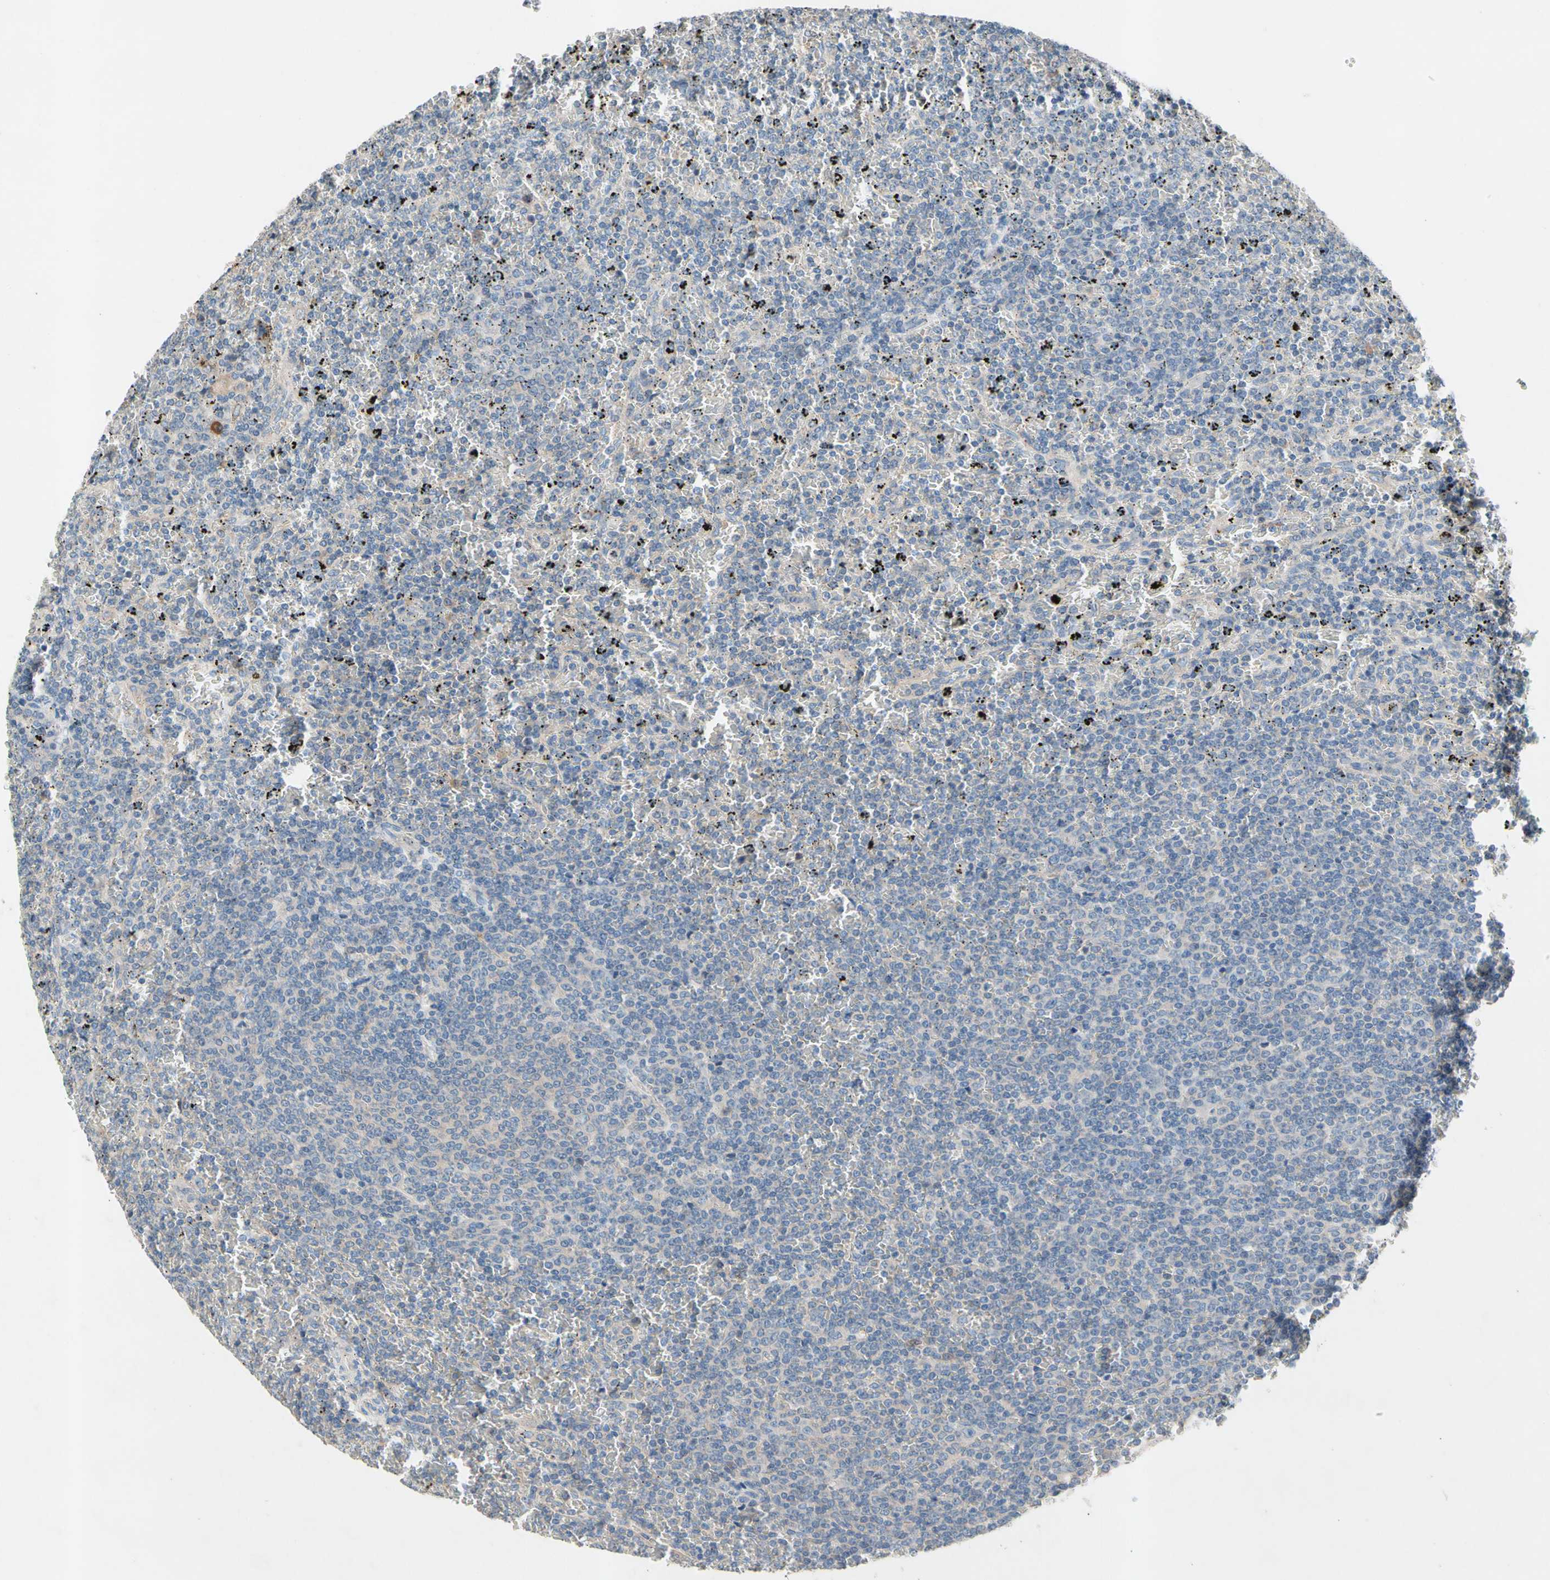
{"staining": {"intensity": "negative", "quantity": "none", "location": "none"}, "tissue": "lymphoma", "cell_type": "Tumor cells", "image_type": "cancer", "snomed": [{"axis": "morphology", "description": "Malignant lymphoma, non-Hodgkin's type, Low grade"}, {"axis": "topography", "description": "Spleen"}], "caption": "This is an immunohistochemistry histopathology image of human low-grade malignant lymphoma, non-Hodgkin's type. There is no positivity in tumor cells.", "gene": "PRDX4", "patient": {"sex": "female", "age": 77}}